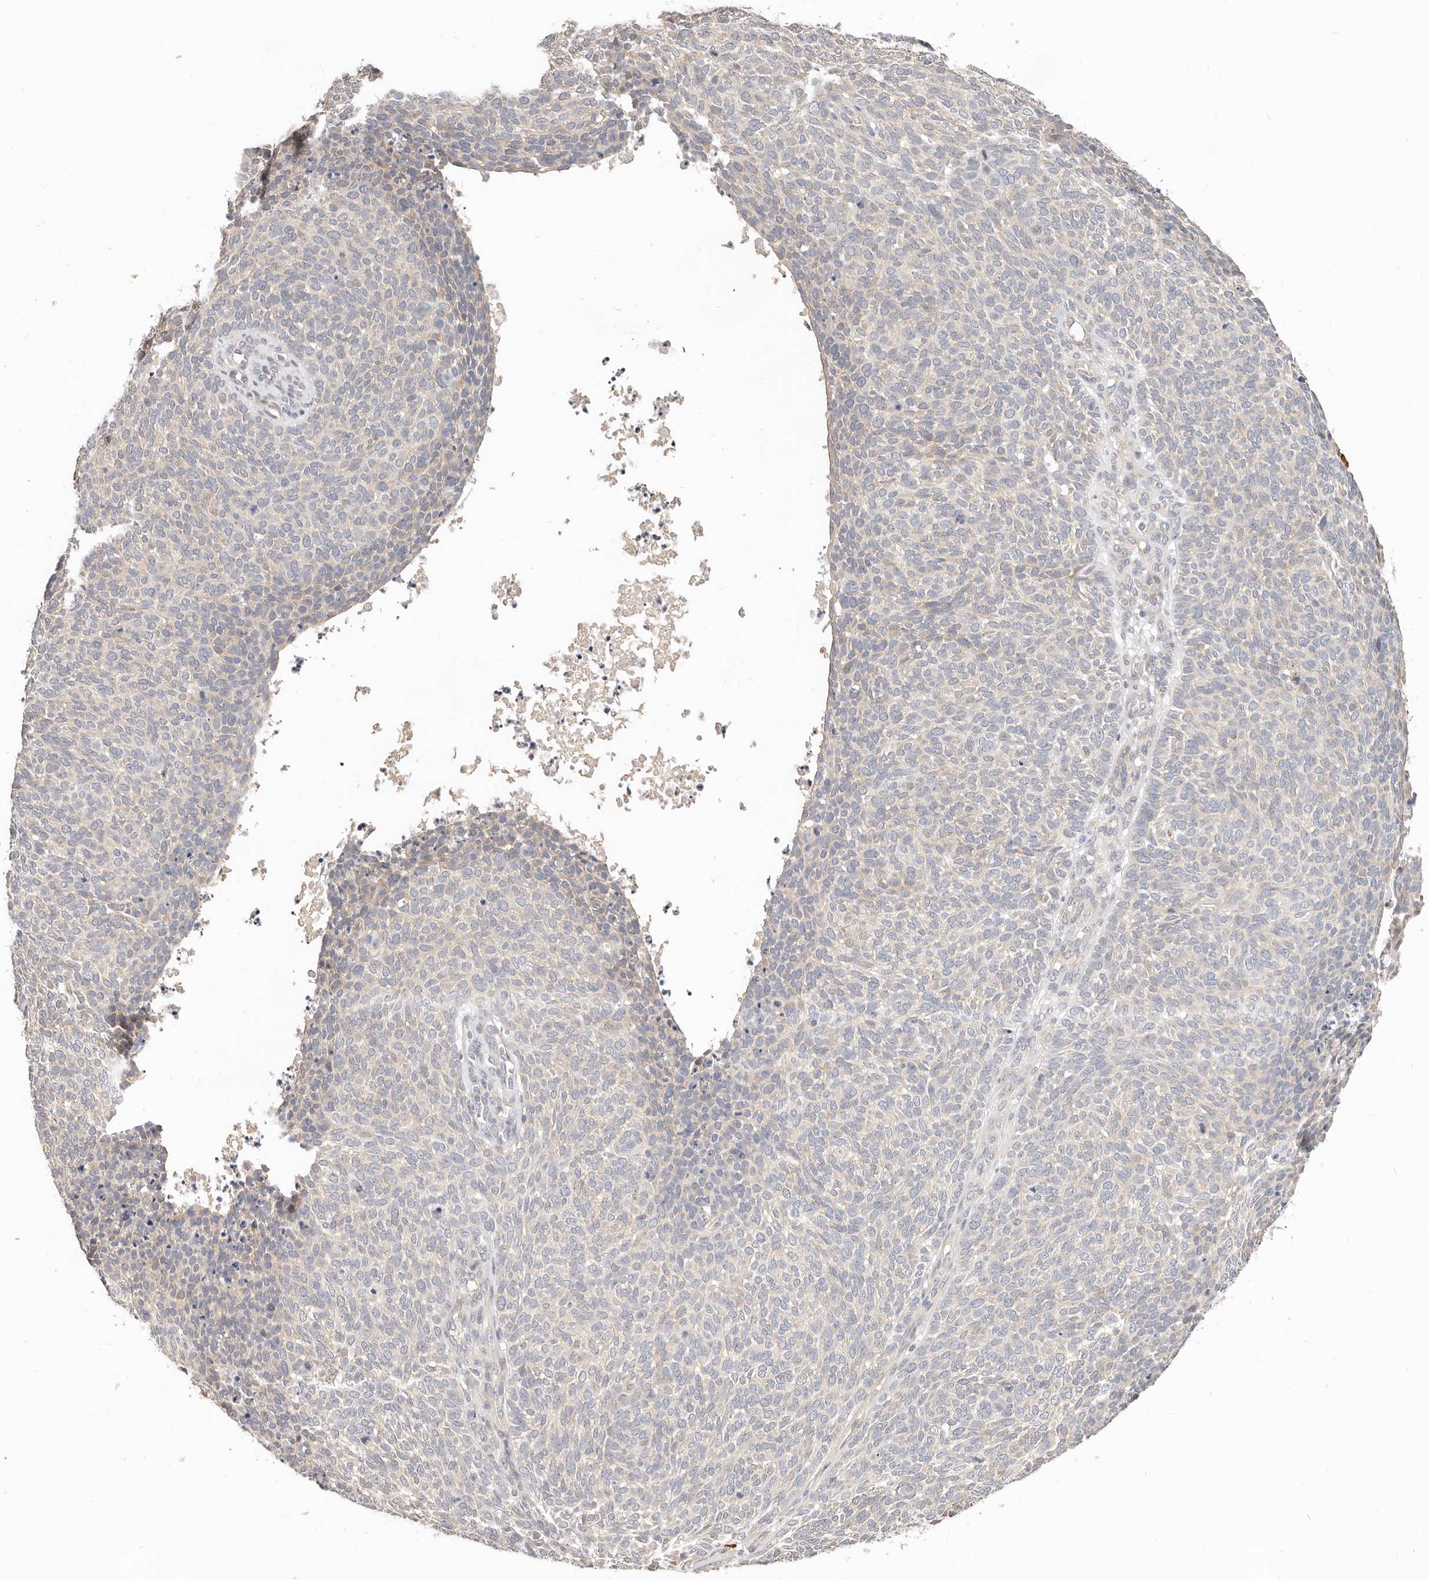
{"staining": {"intensity": "negative", "quantity": "none", "location": "none"}, "tissue": "skin cancer", "cell_type": "Tumor cells", "image_type": "cancer", "snomed": [{"axis": "morphology", "description": "Squamous cell carcinoma, NOS"}, {"axis": "topography", "description": "Skin"}], "caption": "Immunohistochemical staining of human skin squamous cell carcinoma displays no significant positivity in tumor cells.", "gene": "ZRANB1", "patient": {"sex": "female", "age": 90}}